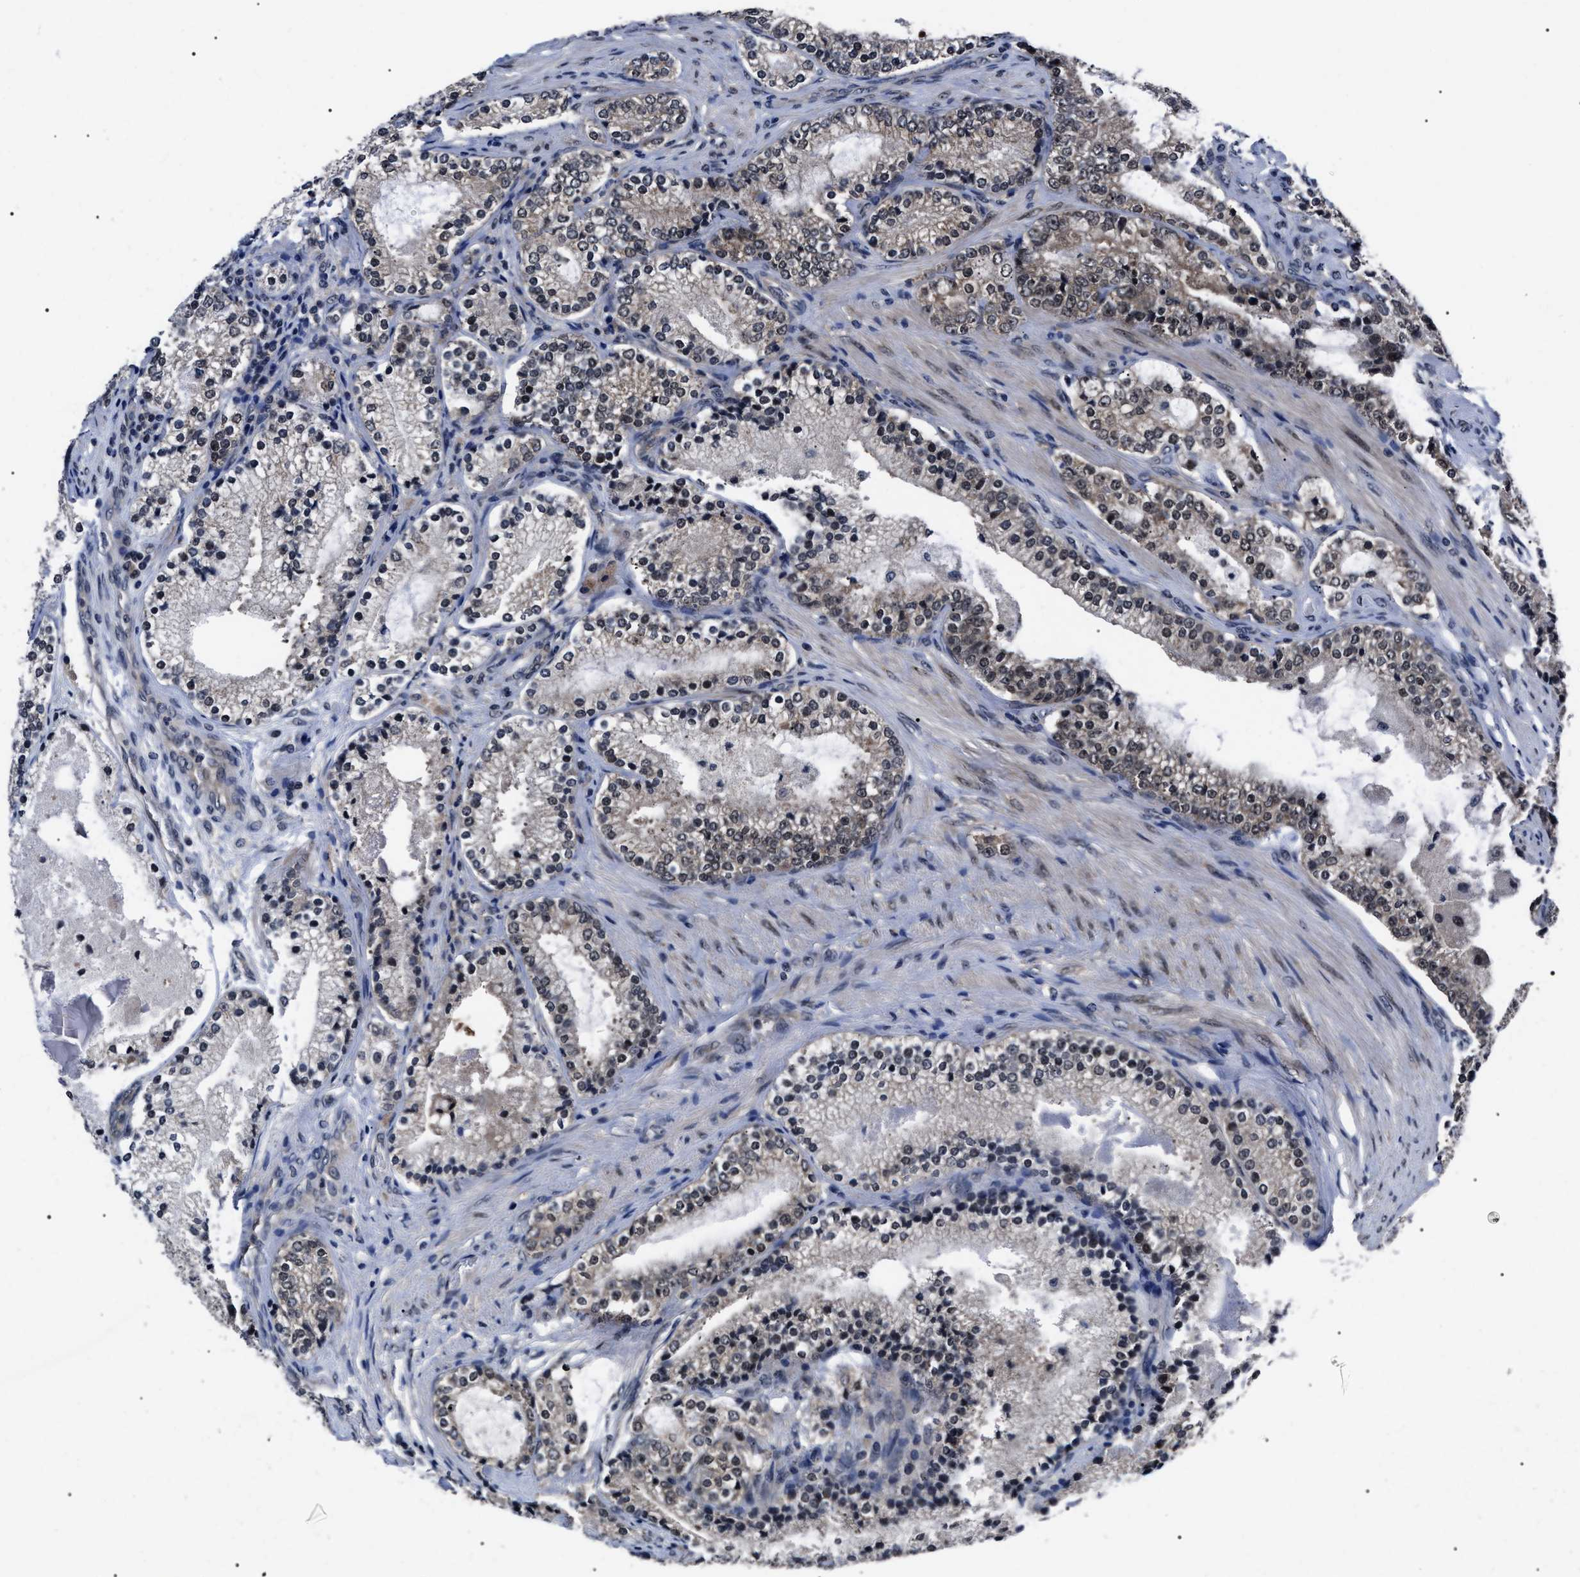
{"staining": {"intensity": "weak", "quantity": "25%-75%", "location": "cytoplasmic/membranous,nuclear"}, "tissue": "prostate cancer", "cell_type": "Tumor cells", "image_type": "cancer", "snomed": [{"axis": "morphology", "description": "Adenocarcinoma, High grade"}, {"axis": "topography", "description": "Prostate"}], "caption": "Immunohistochemistry staining of prostate cancer, which demonstrates low levels of weak cytoplasmic/membranous and nuclear staining in about 25%-75% of tumor cells indicating weak cytoplasmic/membranous and nuclear protein staining. The staining was performed using DAB (brown) for protein detection and nuclei were counterstained in hematoxylin (blue).", "gene": "CSNK2A1", "patient": {"sex": "male", "age": 63}}